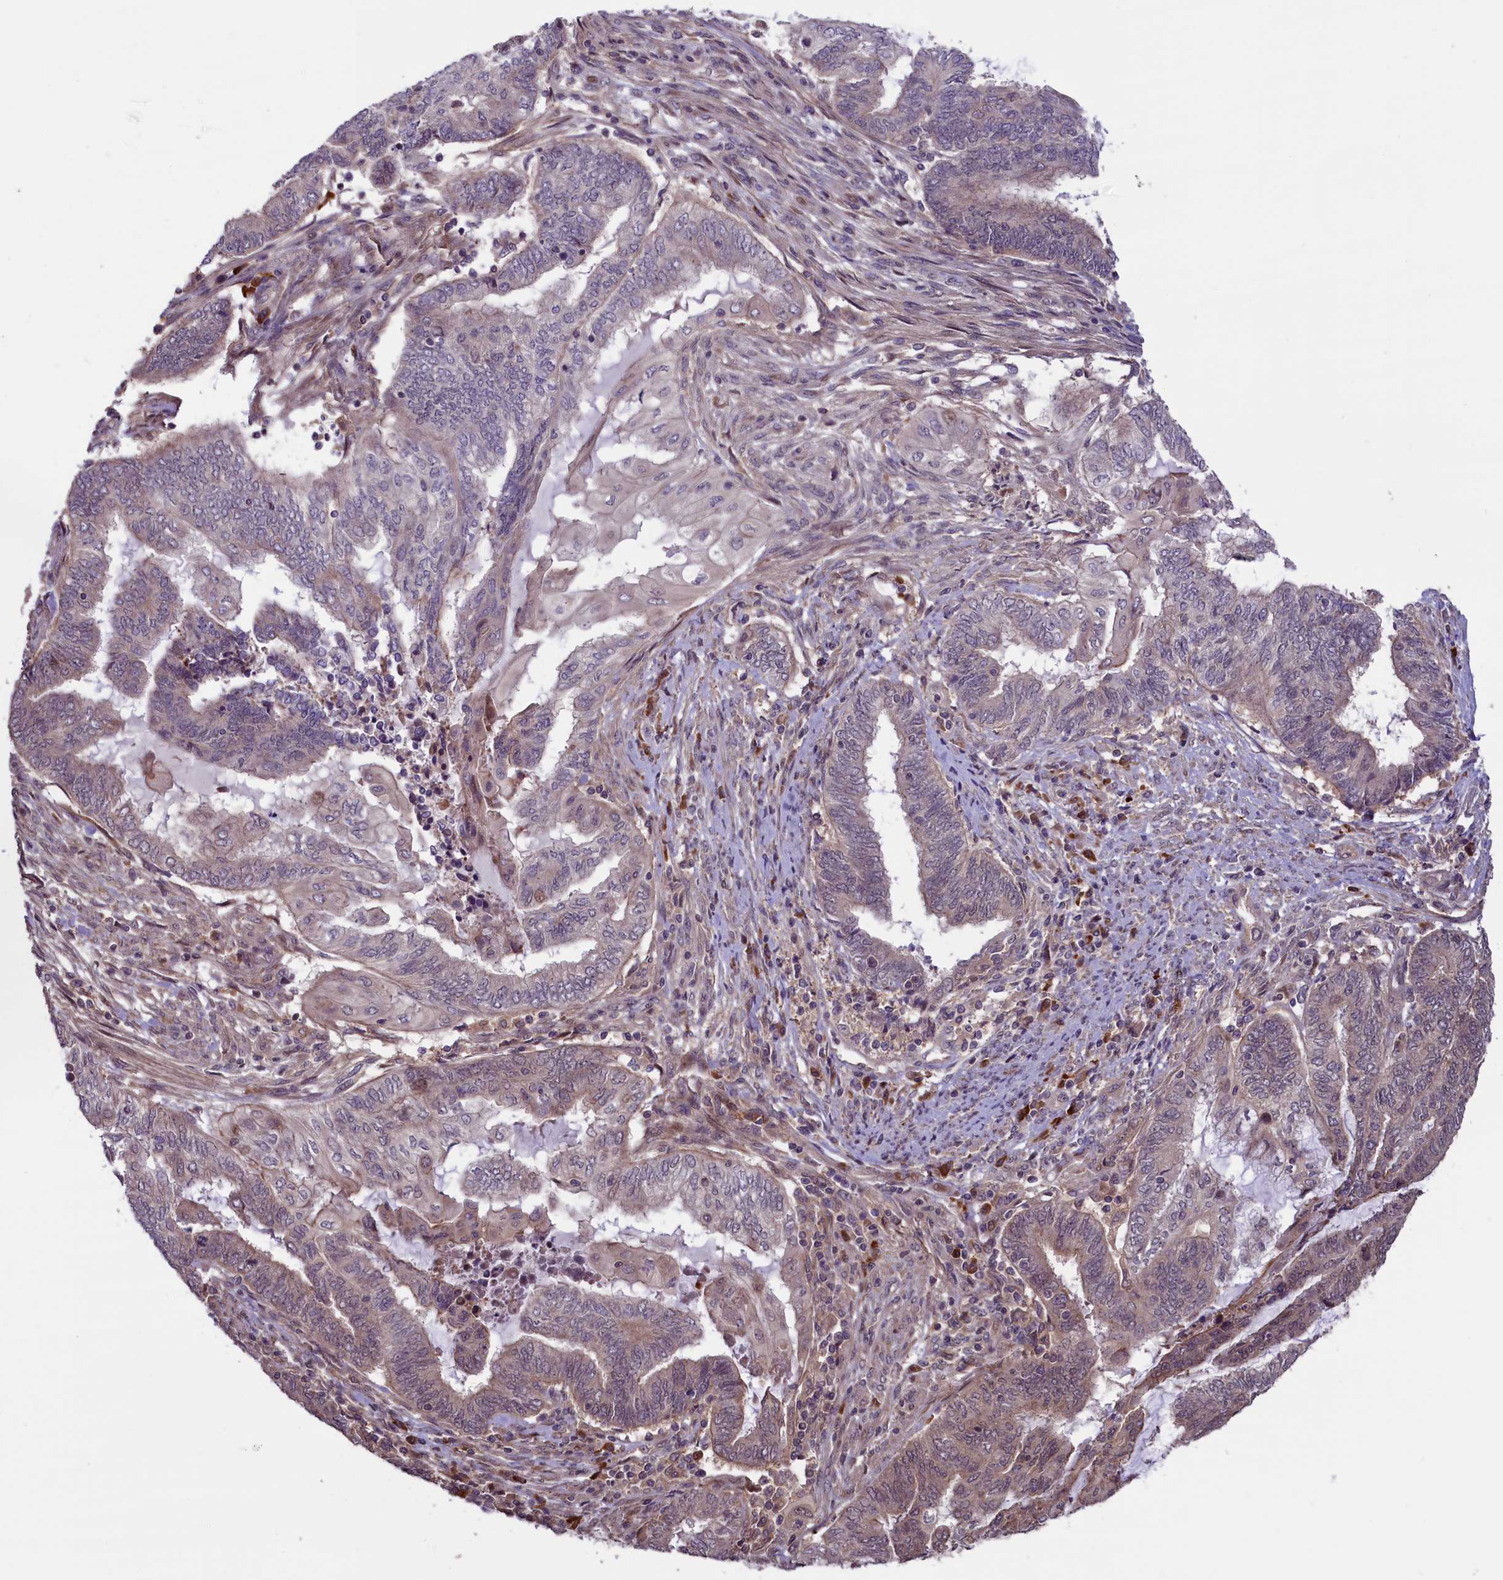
{"staining": {"intensity": "weak", "quantity": "<25%", "location": "cytoplasmic/membranous"}, "tissue": "endometrial cancer", "cell_type": "Tumor cells", "image_type": "cancer", "snomed": [{"axis": "morphology", "description": "Adenocarcinoma, NOS"}, {"axis": "topography", "description": "Uterus"}, {"axis": "topography", "description": "Endometrium"}], "caption": "Micrograph shows no significant protein positivity in tumor cells of endometrial adenocarcinoma.", "gene": "RIC8A", "patient": {"sex": "female", "age": 70}}